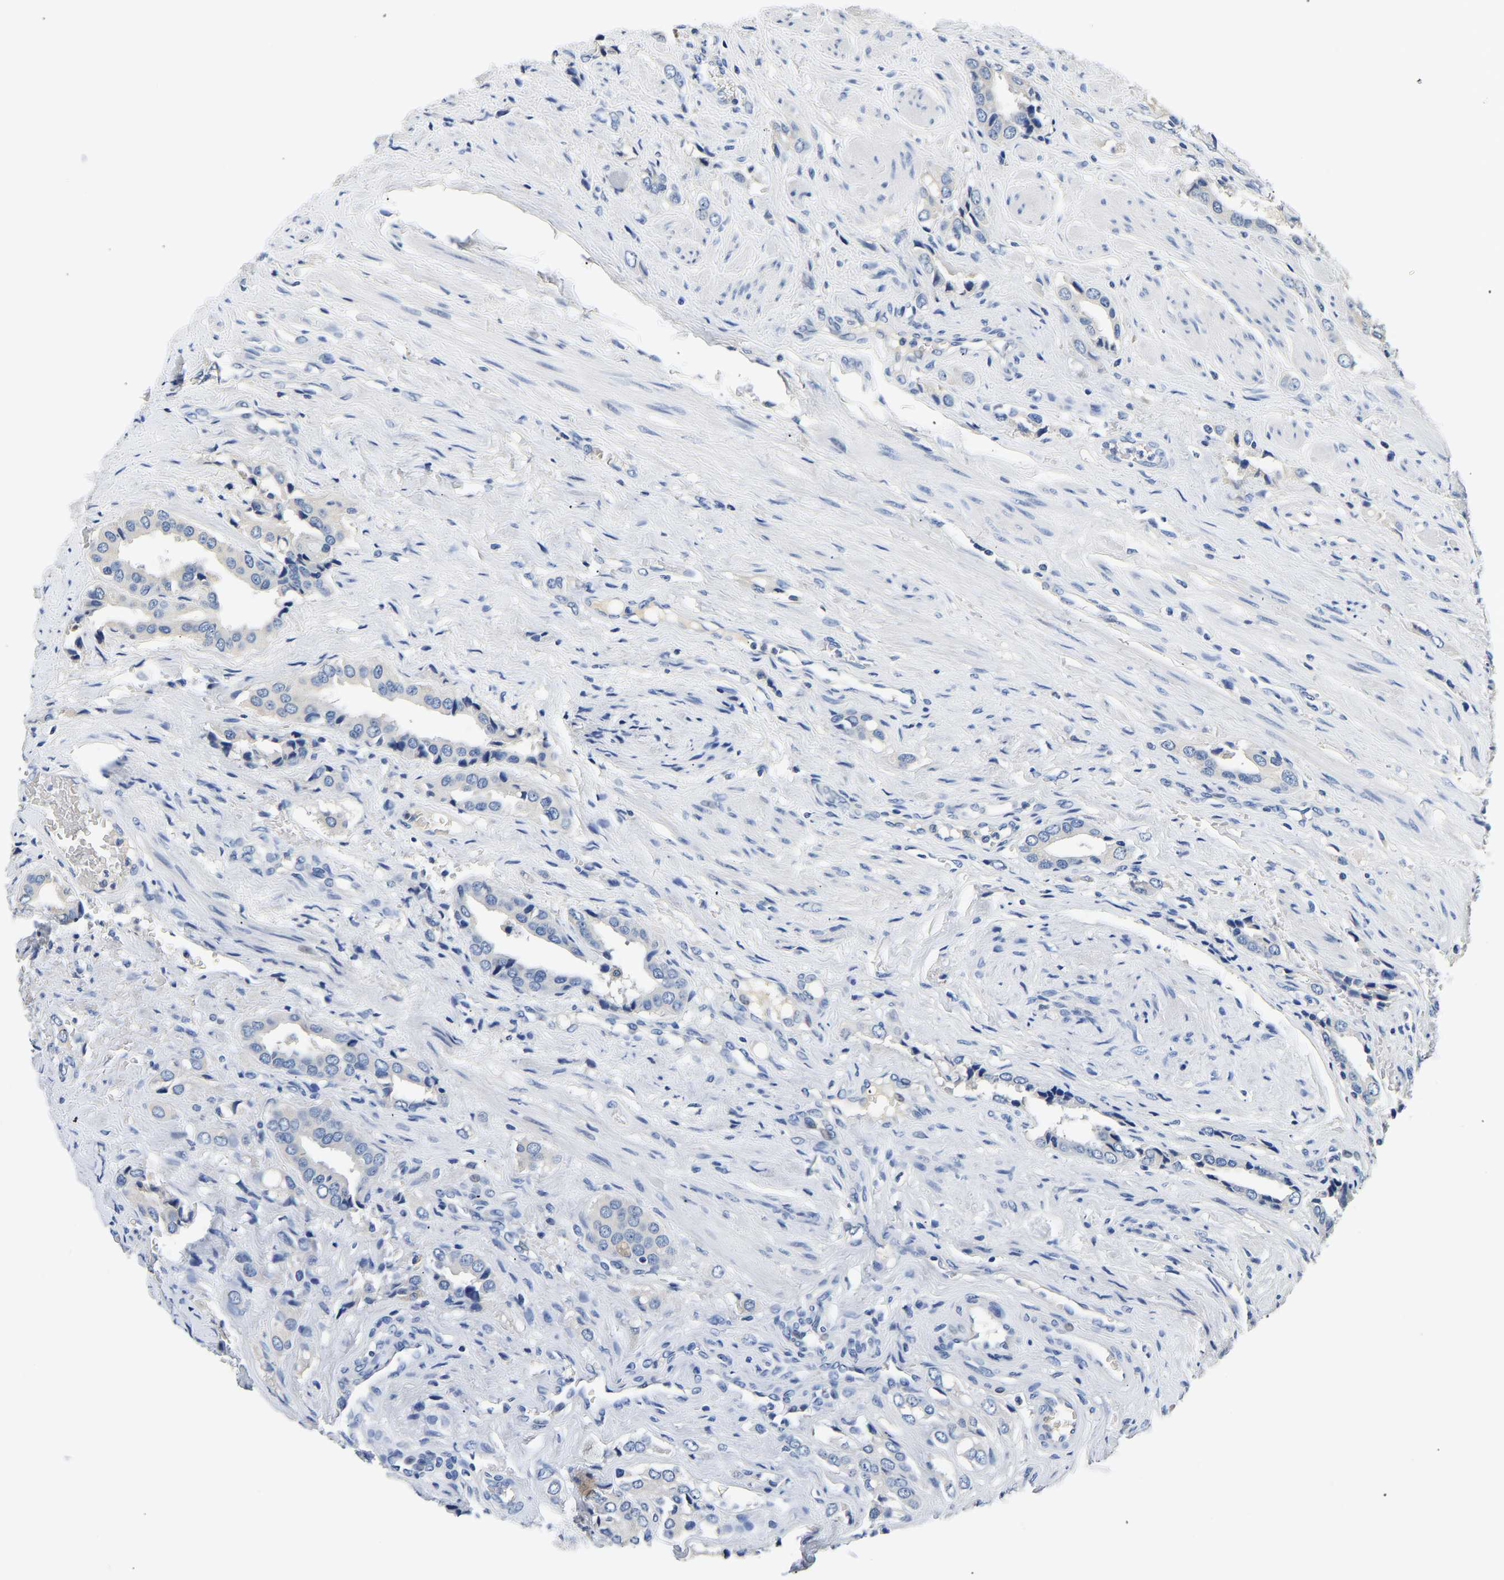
{"staining": {"intensity": "negative", "quantity": "none", "location": "none"}, "tissue": "prostate cancer", "cell_type": "Tumor cells", "image_type": "cancer", "snomed": [{"axis": "morphology", "description": "Adenocarcinoma, High grade"}, {"axis": "topography", "description": "Prostate"}], "caption": "This is a histopathology image of immunohistochemistry staining of prostate cancer (adenocarcinoma (high-grade)), which shows no positivity in tumor cells. (Brightfield microscopy of DAB (3,3'-diaminobenzidine) immunohistochemistry (IHC) at high magnification).", "gene": "PCK2", "patient": {"sex": "male", "age": 52}}